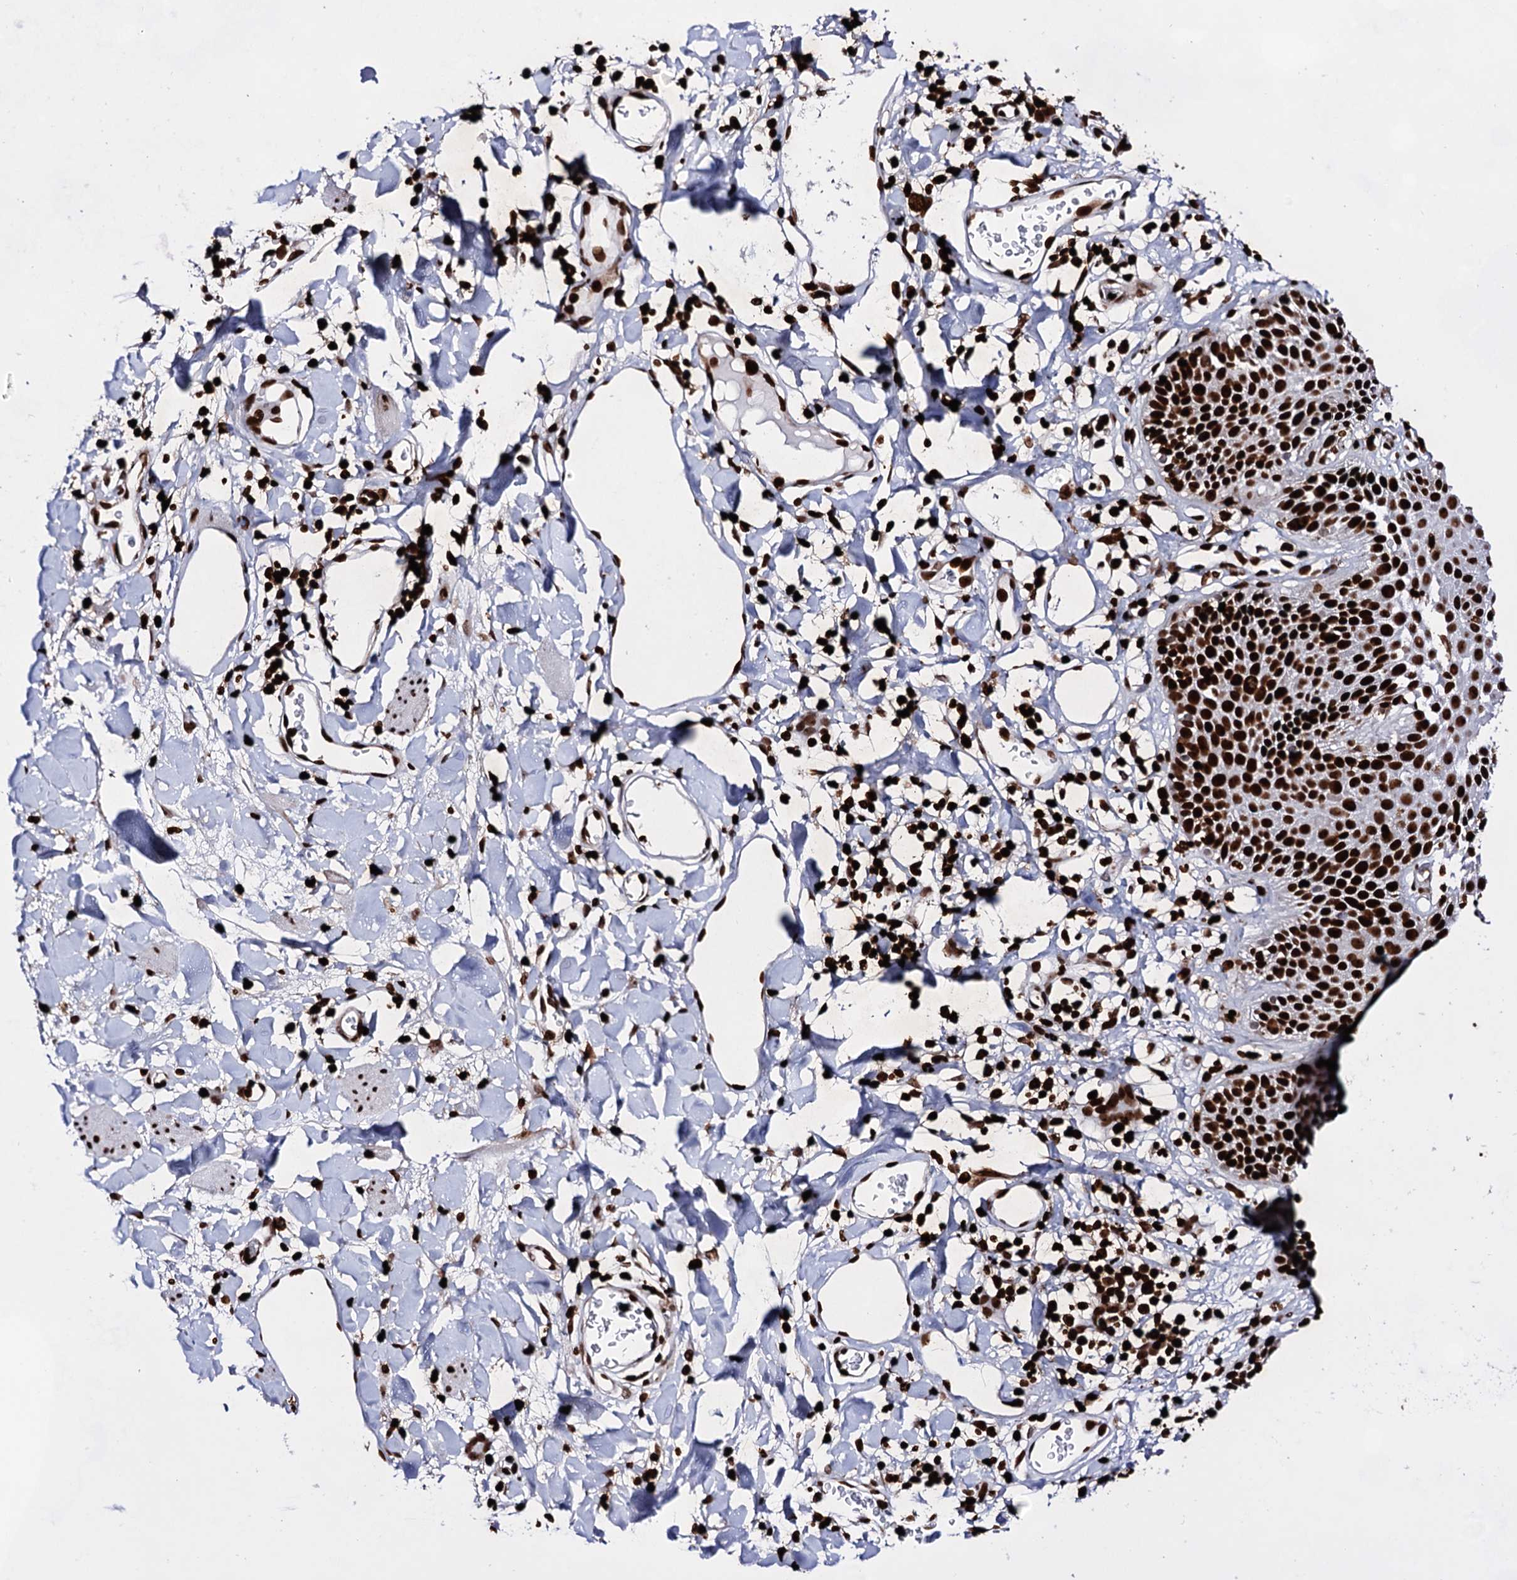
{"staining": {"intensity": "strong", "quantity": ">75%", "location": "nuclear"}, "tissue": "skin", "cell_type": "Epidermal cells", "image_type": "normal", "snomed": [{"axis": "morphology", "description": "Normal tissue, NOS"}, {"axis": "topography", "description": "Vulva"}], "caption": "Strong nuclear positivity is seen in approximately >75% of epidermal cells in unremarkable skin. Nuclei are stained in blue.", "gene": "HMGB2", "patient": {"sex": "female", "age": 68}}